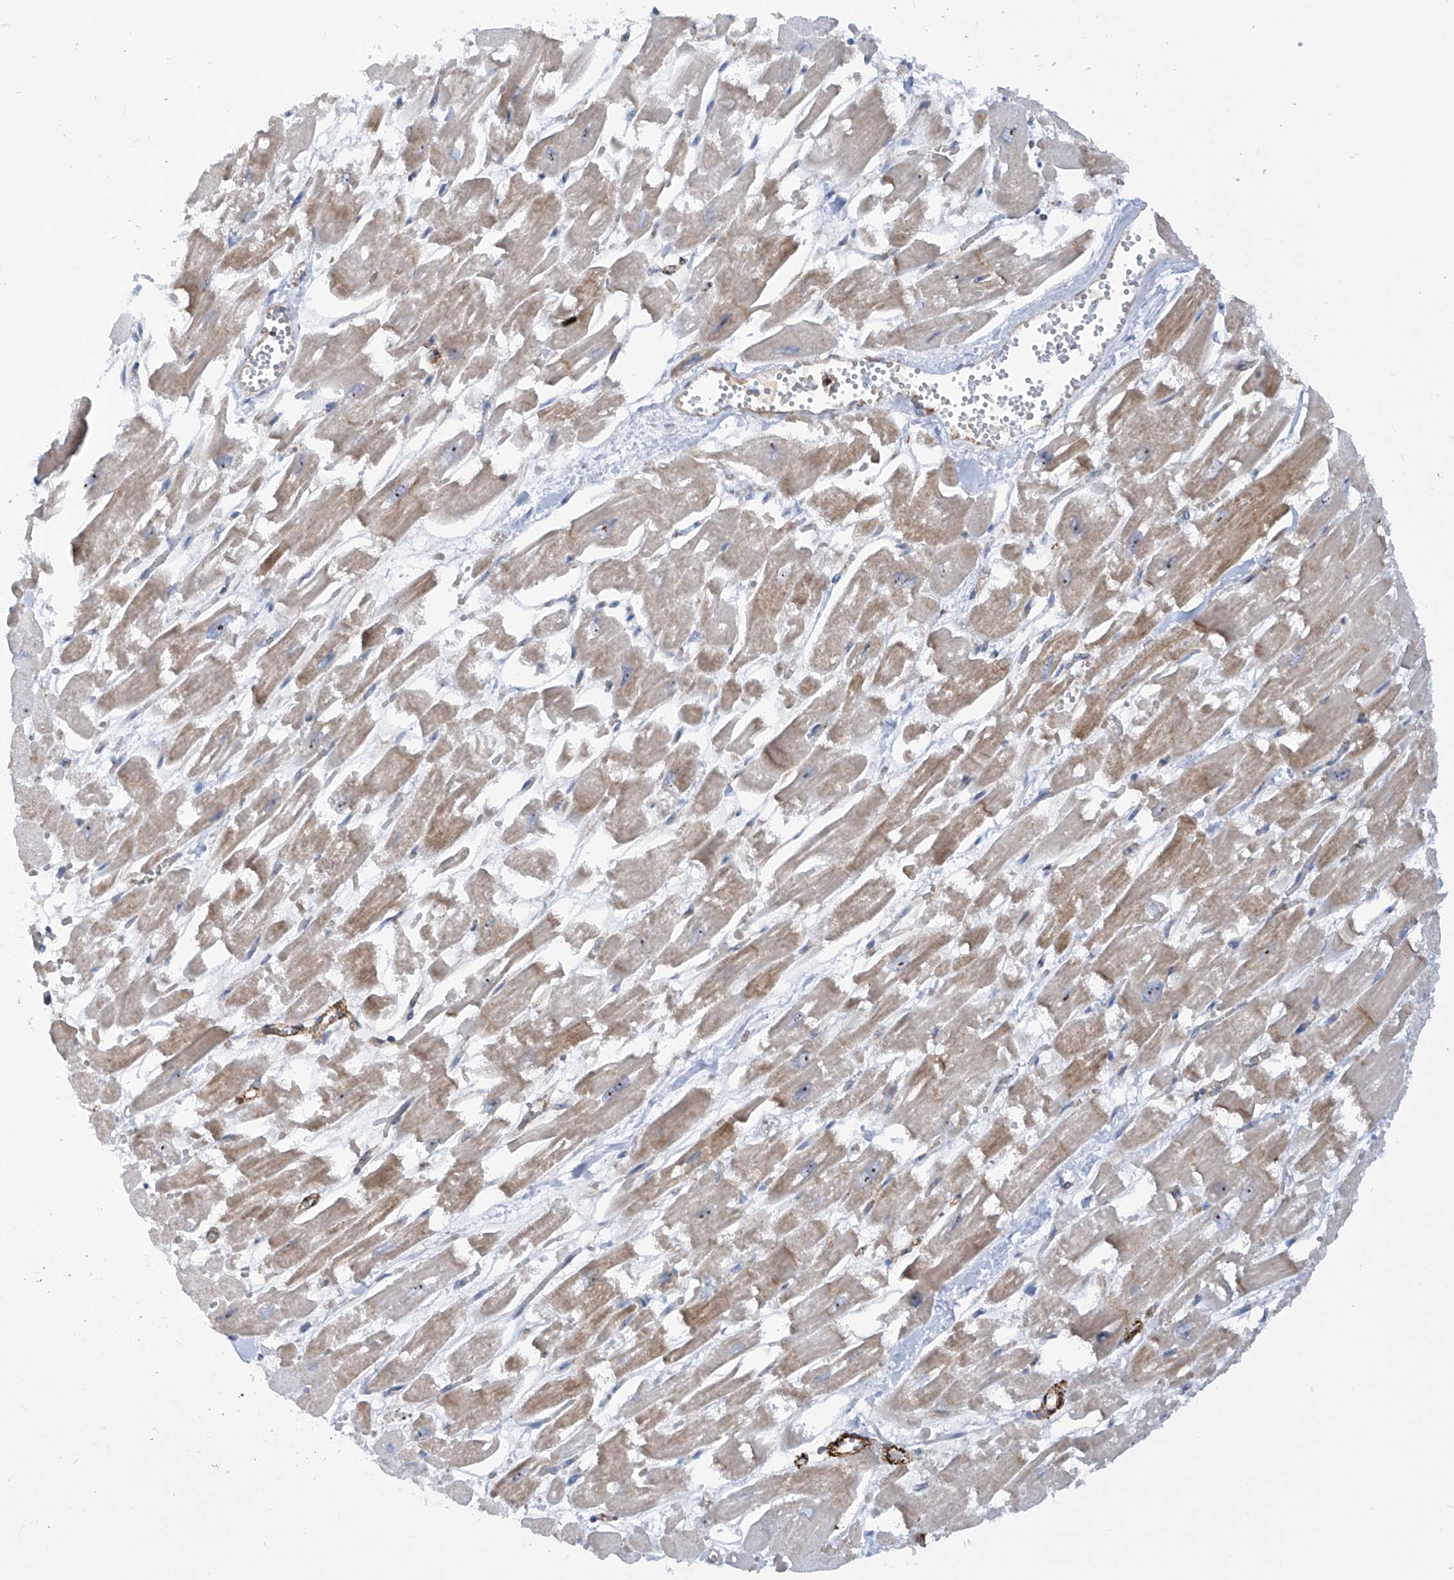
{"staining": {"intensity": "weak", "quantity": "25%-75%", "location": "cytoplasmic/membranous"}, "tissue": "heart muscle", "cell_type": "Cardiomyocytes", "image_type": "normal", "snomed": [{"axis": "morphology", "description": "Normal tissue, NOS"}, {"axis": "topography", "description": "Heart"}], "caption": "Immunohistochemical staining of normal human heart muscle displays weak cytoplasmic/membranous protein staining in approximately 25%-75% of cardiomyocytes.", "gene": "ZNF490", "patient": {"sex": "male", "age": 54}}